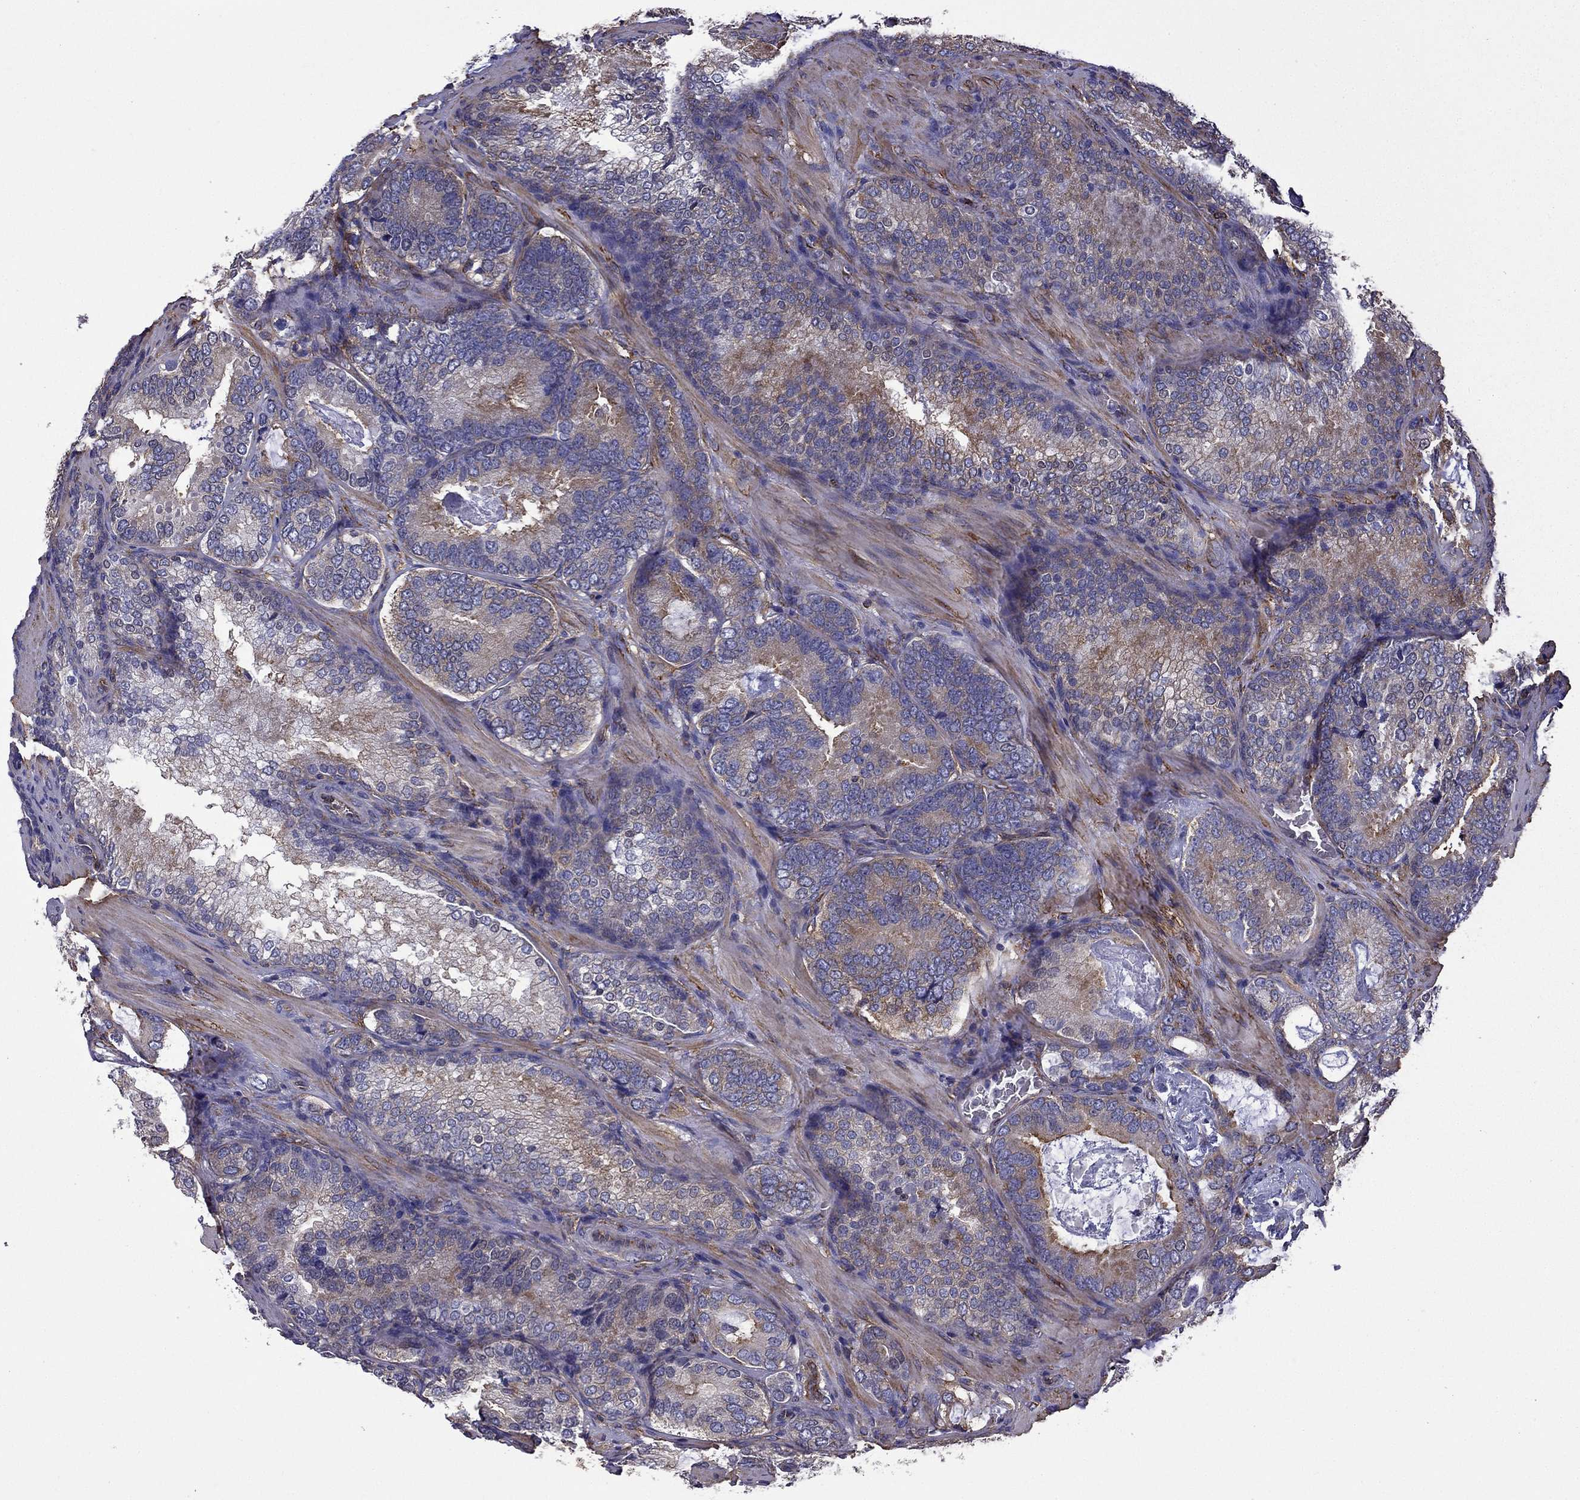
{"staining": {"intensity": "moderate", "quantity": "25%-75%", "location": "cytoplasmic/membranous"}, "tissue": "prostate cancer", "cell_type": "Tumor cells", "image_type": "cancer", "snomed": [{"axis": "morphology", "description": "Adenocarcinoma, Low grade"}, {"axis": "topography", "description": "Prostate"}], "caption": "The immunohistochemical stain highlights moderate cytoplasmic/membranous expression in tumor cells of prostate cancer tissue. (Stains: DAB in brown, nuclei in blue, Microscopy: brightfield microscopy at high magnification).", "gene": "MAP4", "patient": {"sex": "male", "age": 60}}